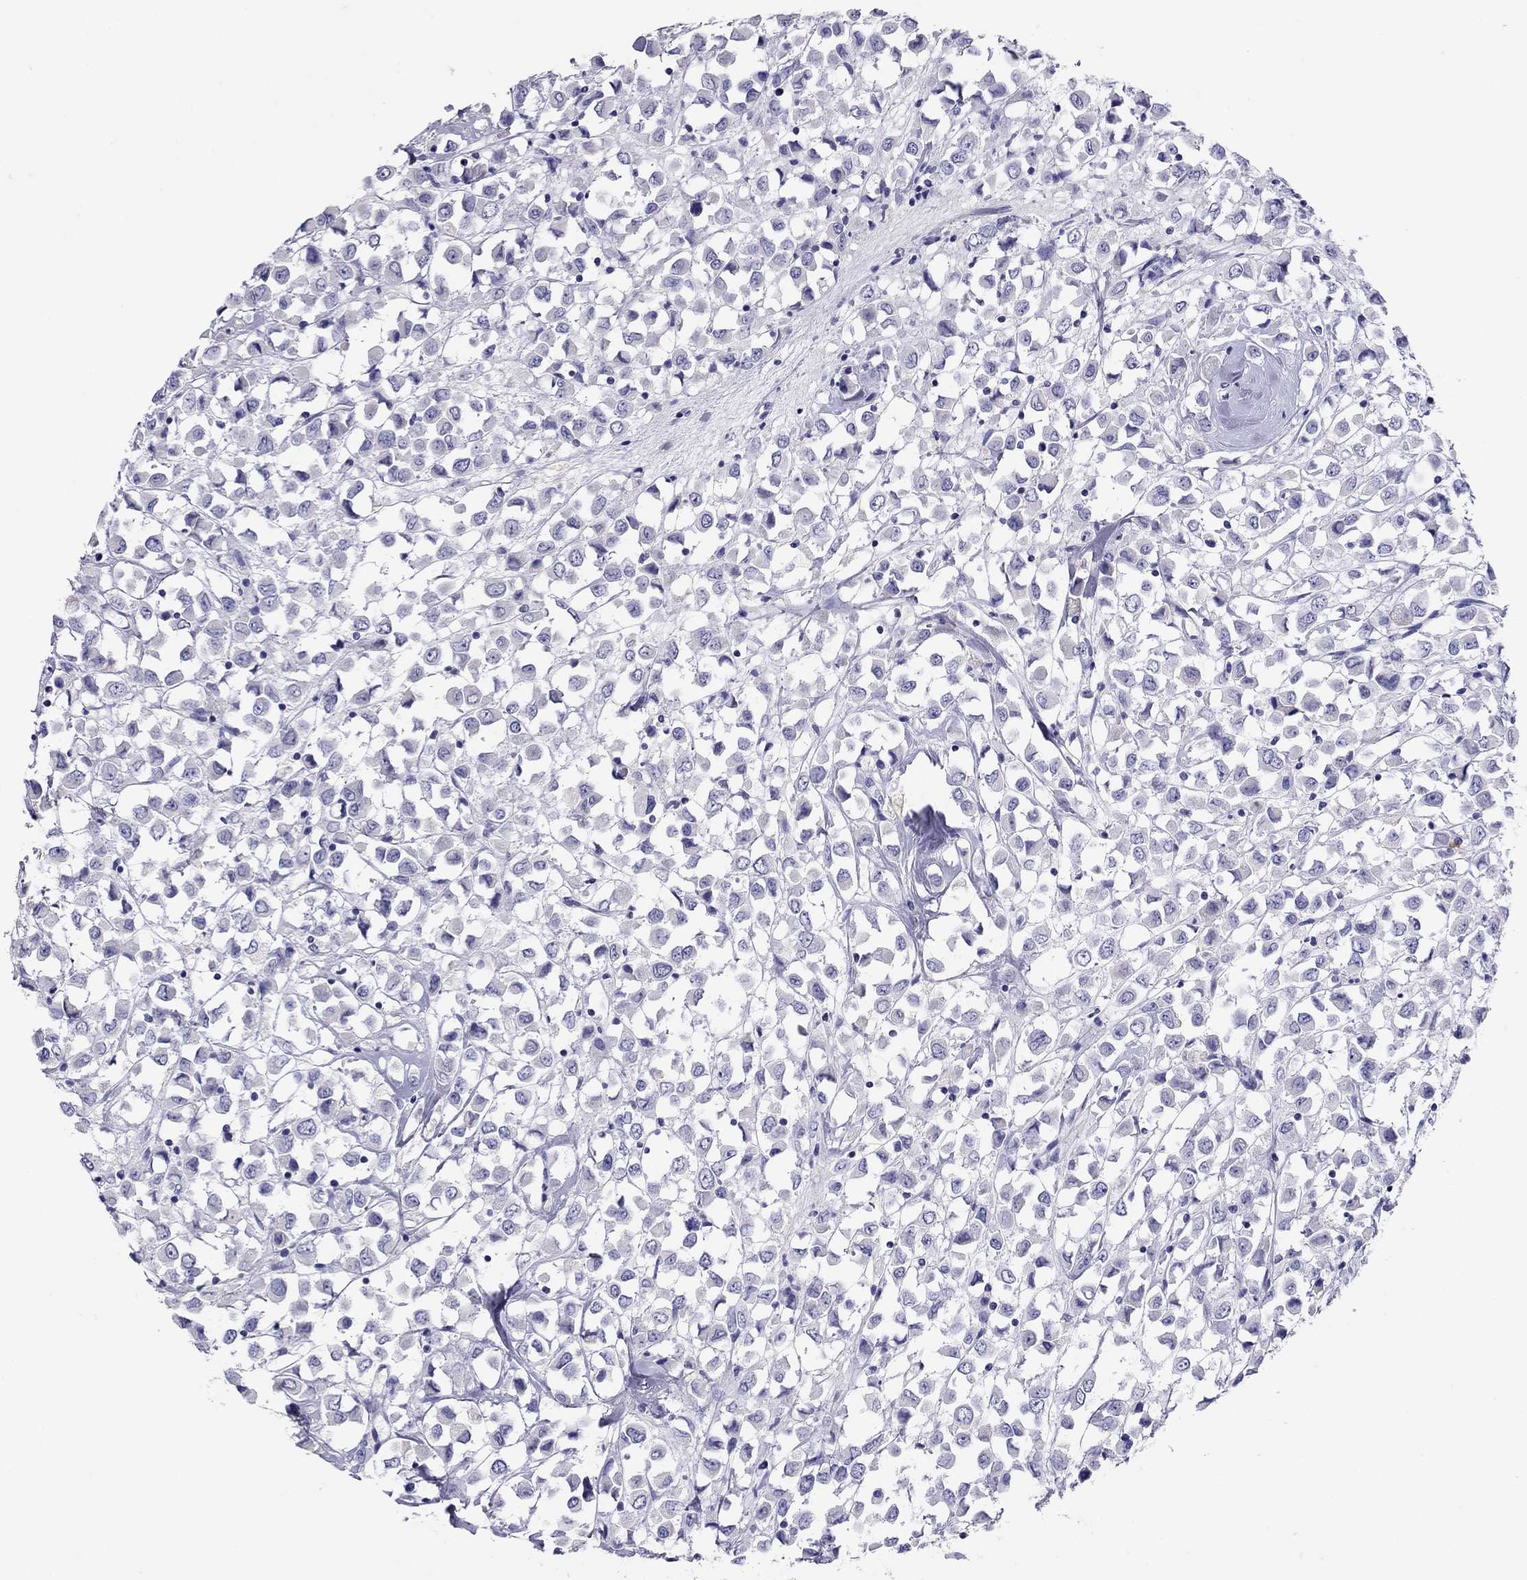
{"staining": {"intensity": "negative", "quantity": "none", "location": "none"}, "tissue": "breast cancer", "cell_type": "Tumor cells", "image_type": "cancer", "snomed": [{"axis": "morphology", "description": "Duct carcinoma"}, {"axis": "topography", "description": "Breast"}], "caption": "Human intraductal carcinoma (breast) stained for a protein using IHC exhibits no positivity in tumor cells.", "gene": "CALHM1", "patient": {"sex": "female", "age": 61}}